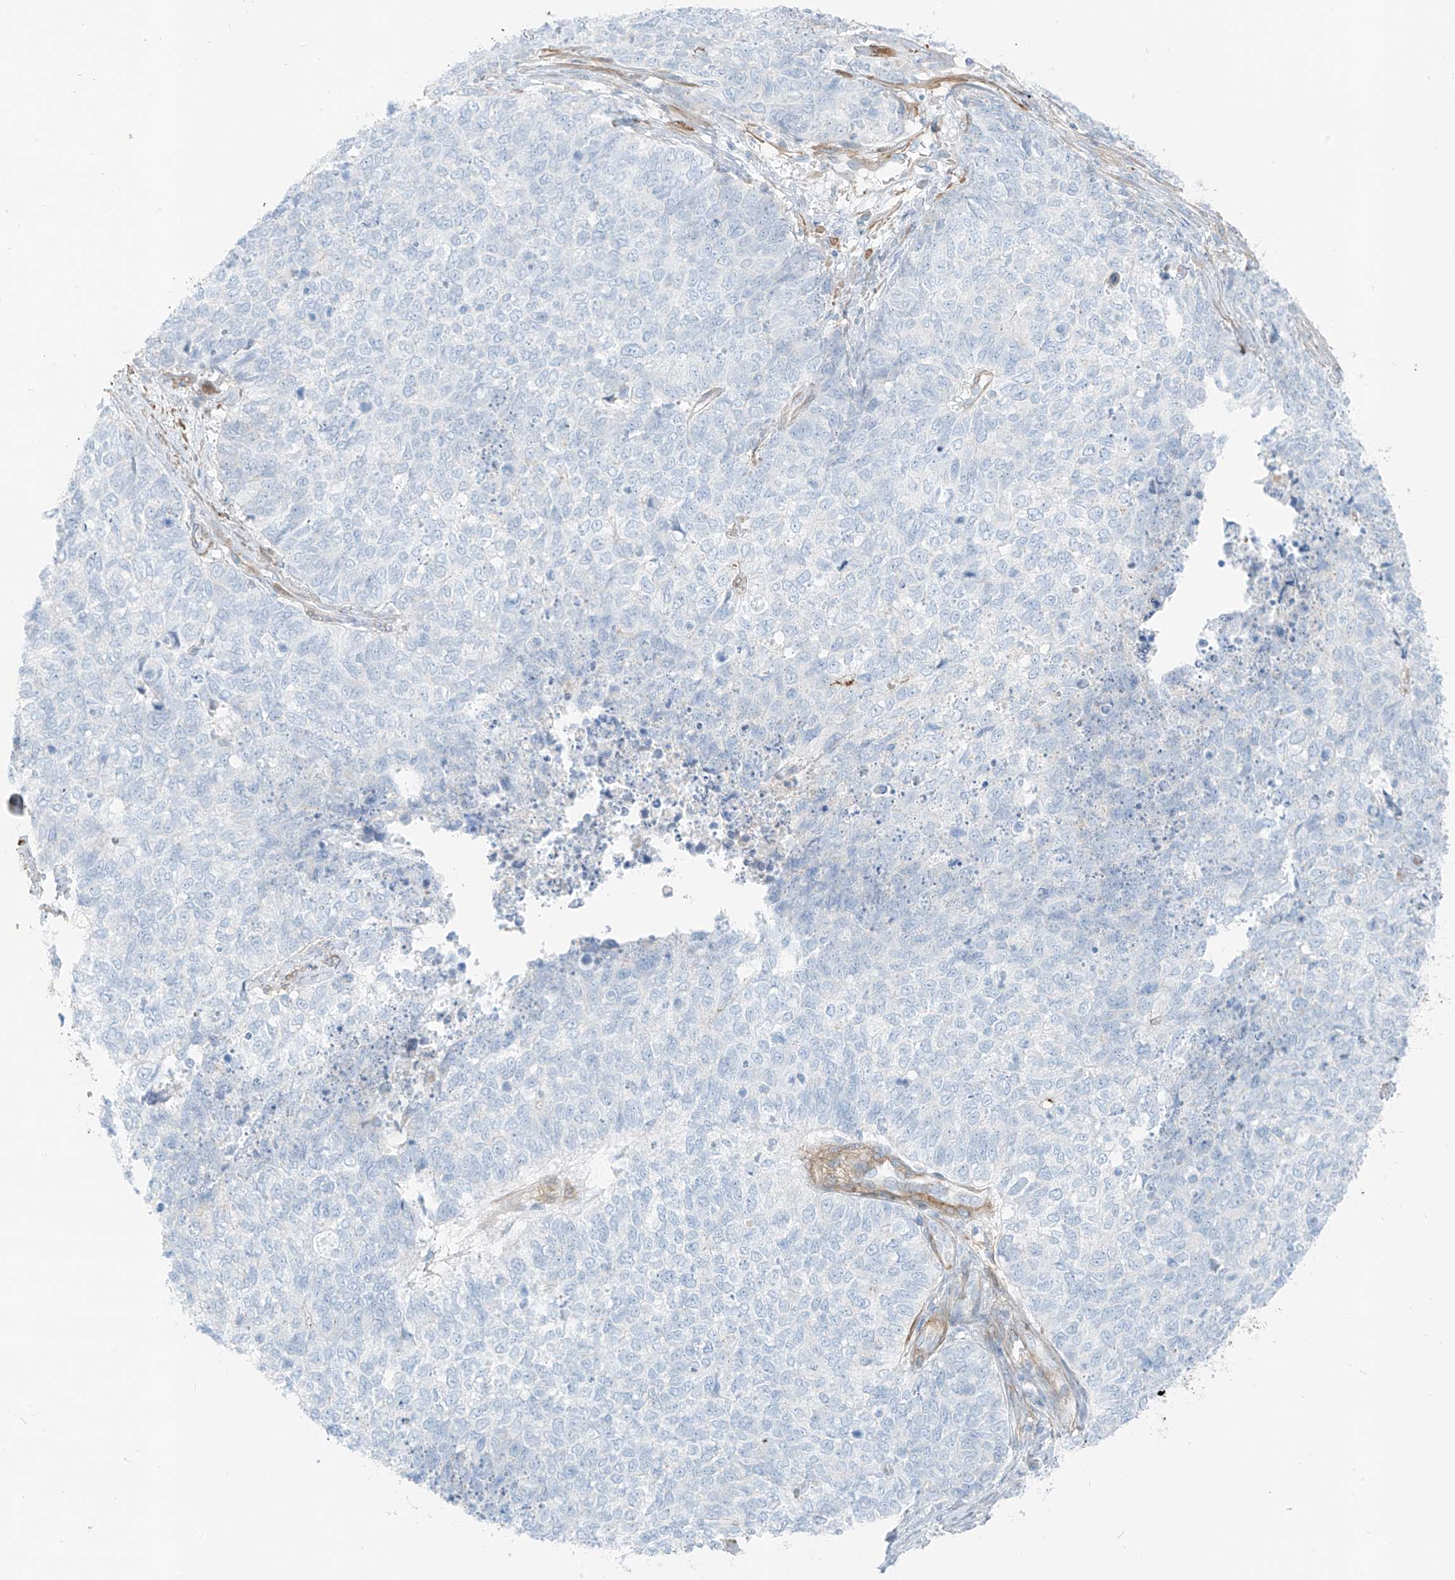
{"staining": {"intensity": "negative", "quantity": "none", "location": "none"}, "tissue": "cervical cancer", "cell_type": "Tumor cells", "image_type": "cancer", "snomed": [{"axis": "morphology", "description": "Squamous cell carcinoma, NOS"}, {"axis": "topography", "description": "Cervix"}], "caption": "A high-resolution micrograph shows immunohistochemistry staining of cervical cancer (squamous cell carcinoma), which demonstrates no significant expression in tumor cells.", "gene": "SMCP", "patient": {"sex": "female", "age": 63}}